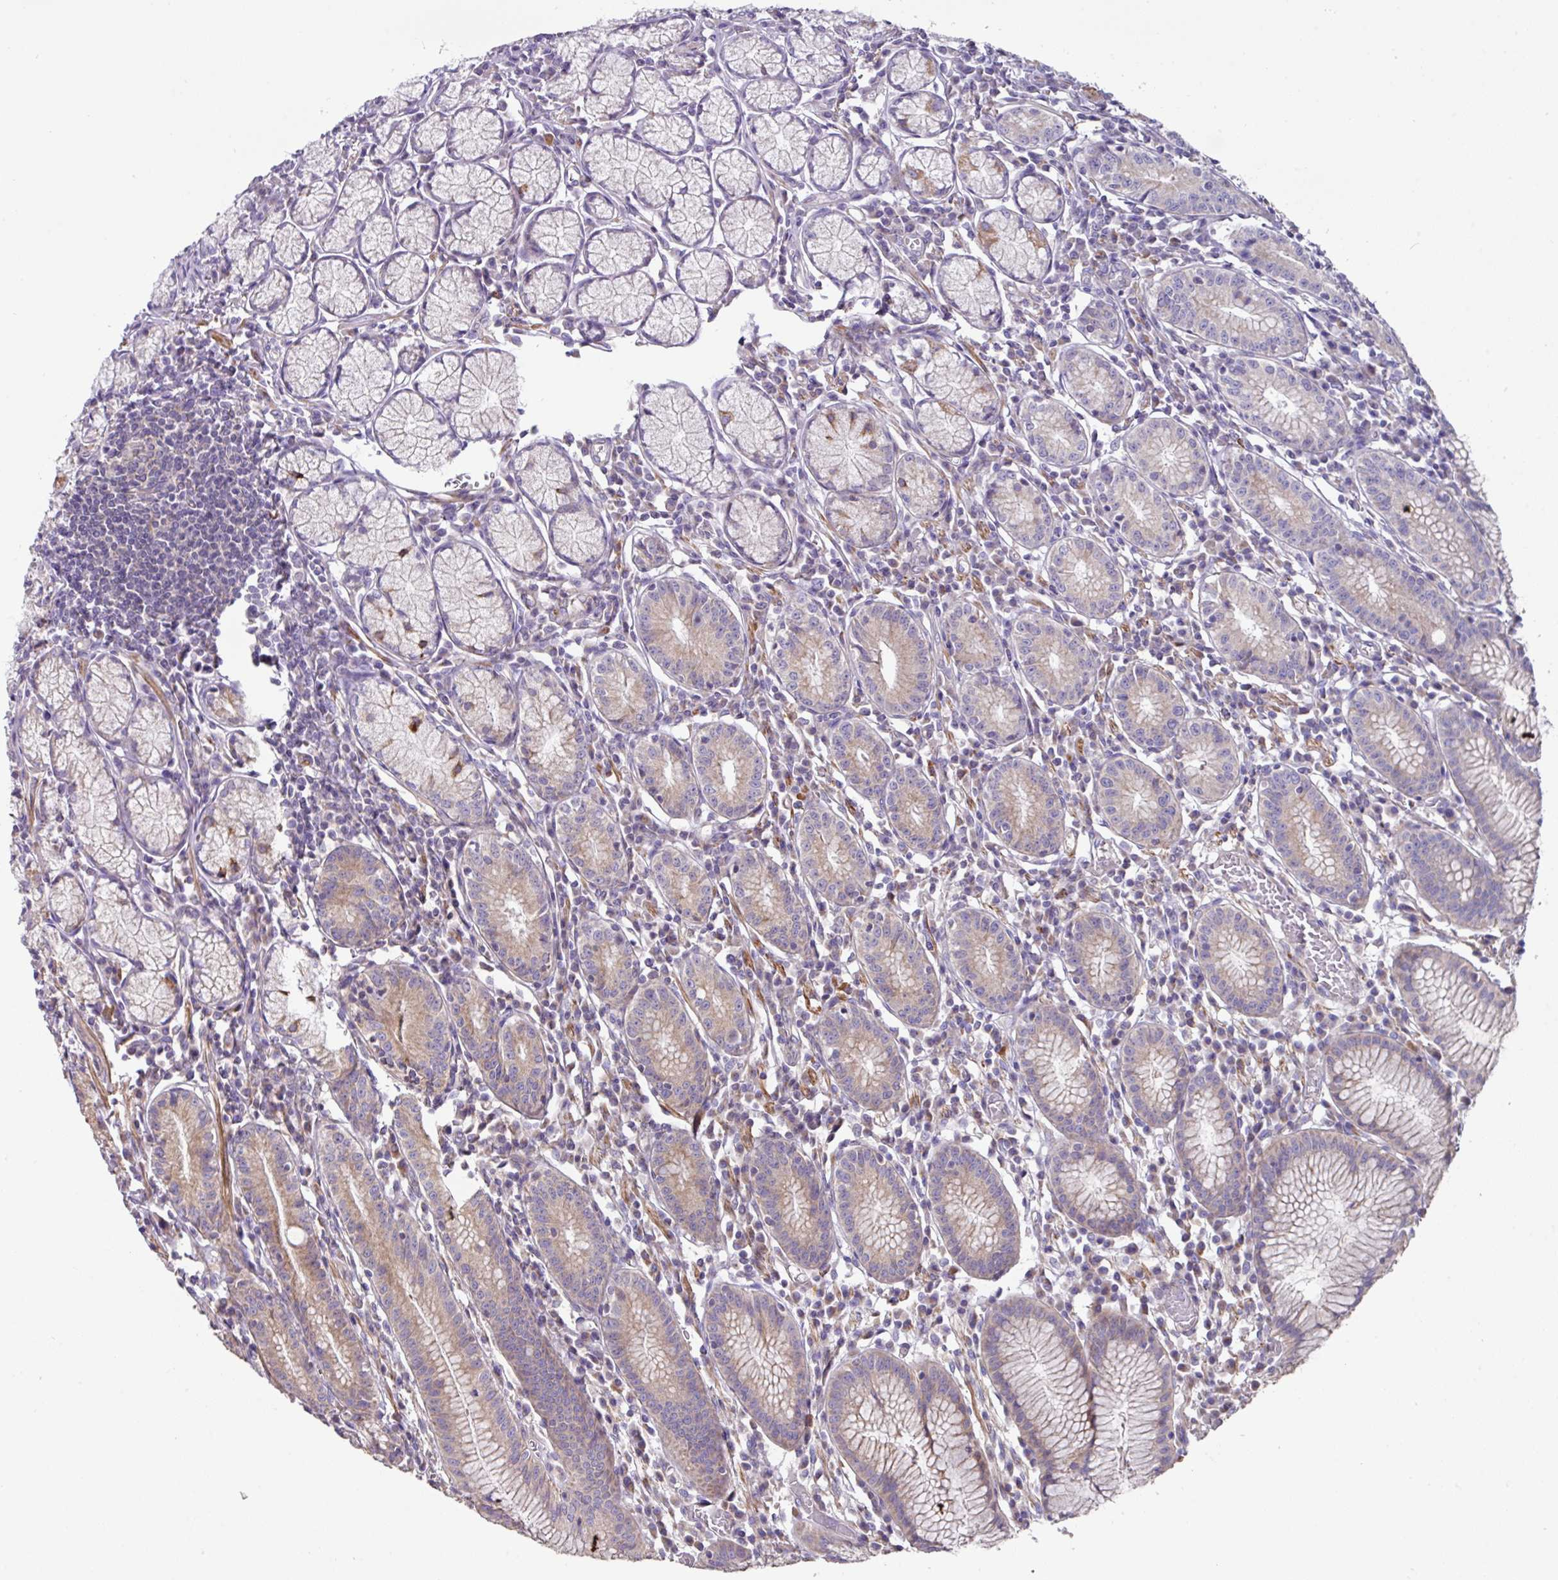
{"staining": {"intensity": "moderate", "quantity": "25%-75%", "location": "cytoplasmic/membranous"}, "tissue": "stomach", "cell_type": "Glandular cells", "image_type": "normal", "snomed": [{"axis": "morphology", "description": "Normal tissue, NOS"}, {"axis": "topography", "description": "Stomach"}], "caption": "Immunohistochemistry micrograph of benign stomach stained for a protein (brown), which shows medium levels of moderate cytoplasmic/membranous staining in approximately 25%-75% of glandular cells.", "gene": "MRRF", "patient": {"sex": "male", "age": 55}}